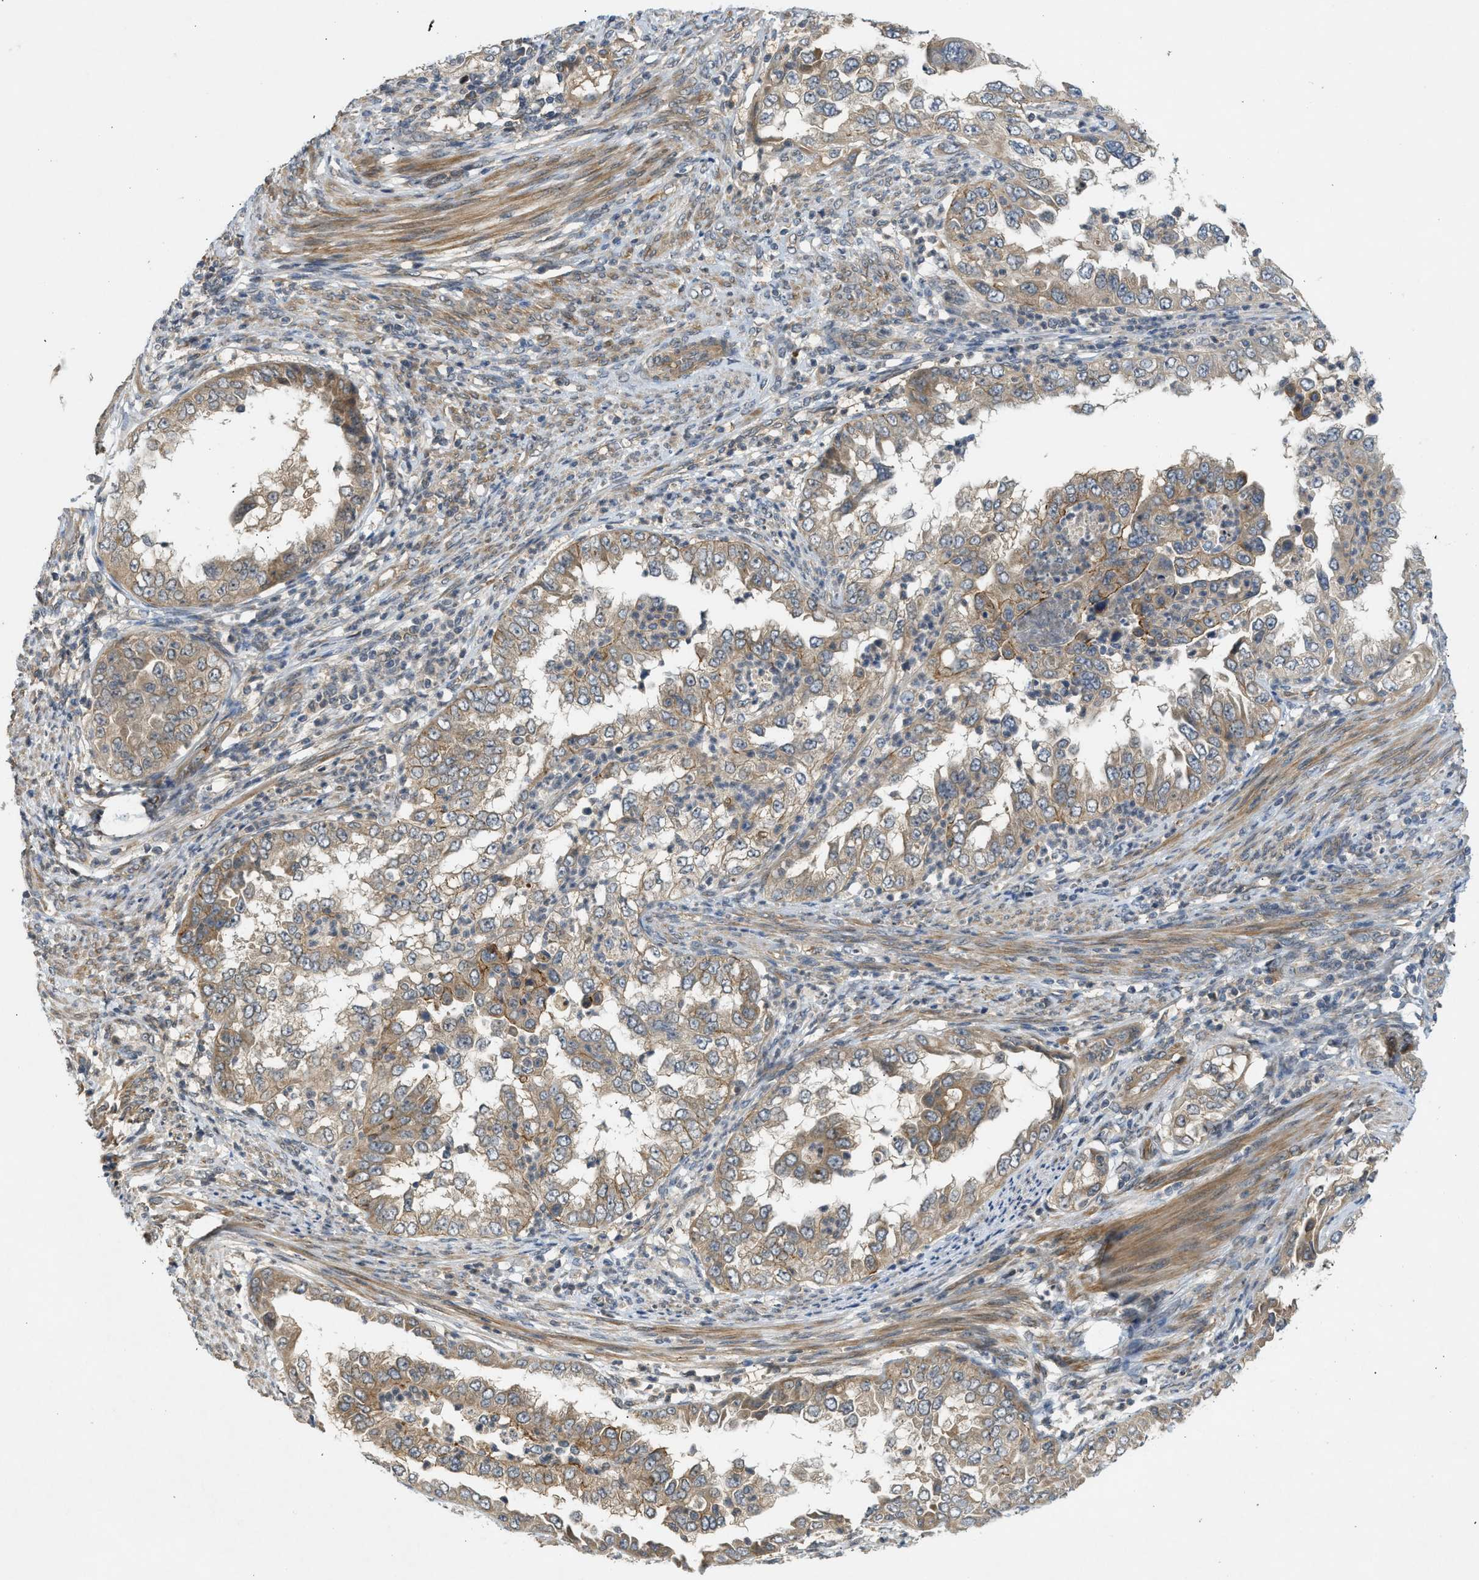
{"staining": {"intensity": "moderate", "quantity": "25%-75%", "location": "cytoplasmic/membranous"}, "tissue": "endometrial cancer", "cell_type": "Tumor cells", "image_type": "cancer", "snomed": [{"axis": "morphology", "description": "Adenocarcinoma, NOS"}, {"axis": "topography", "description": "Endometrium"}], "caption": "Immunohistochemical staining of endometrial cancer (adenocarcinoma) exhibits moderate cytoplasmic/membranous protein expression in about 25%-75% of tumor cells. The staining is performed using DAB (3,3'-diaminobenzidine) brown chromogen to label protein expression. The nuclei are counter-stained blue using hematoxylin.", "gene": "ADCY8", "patient": {"sex": "female", "age": 85}}